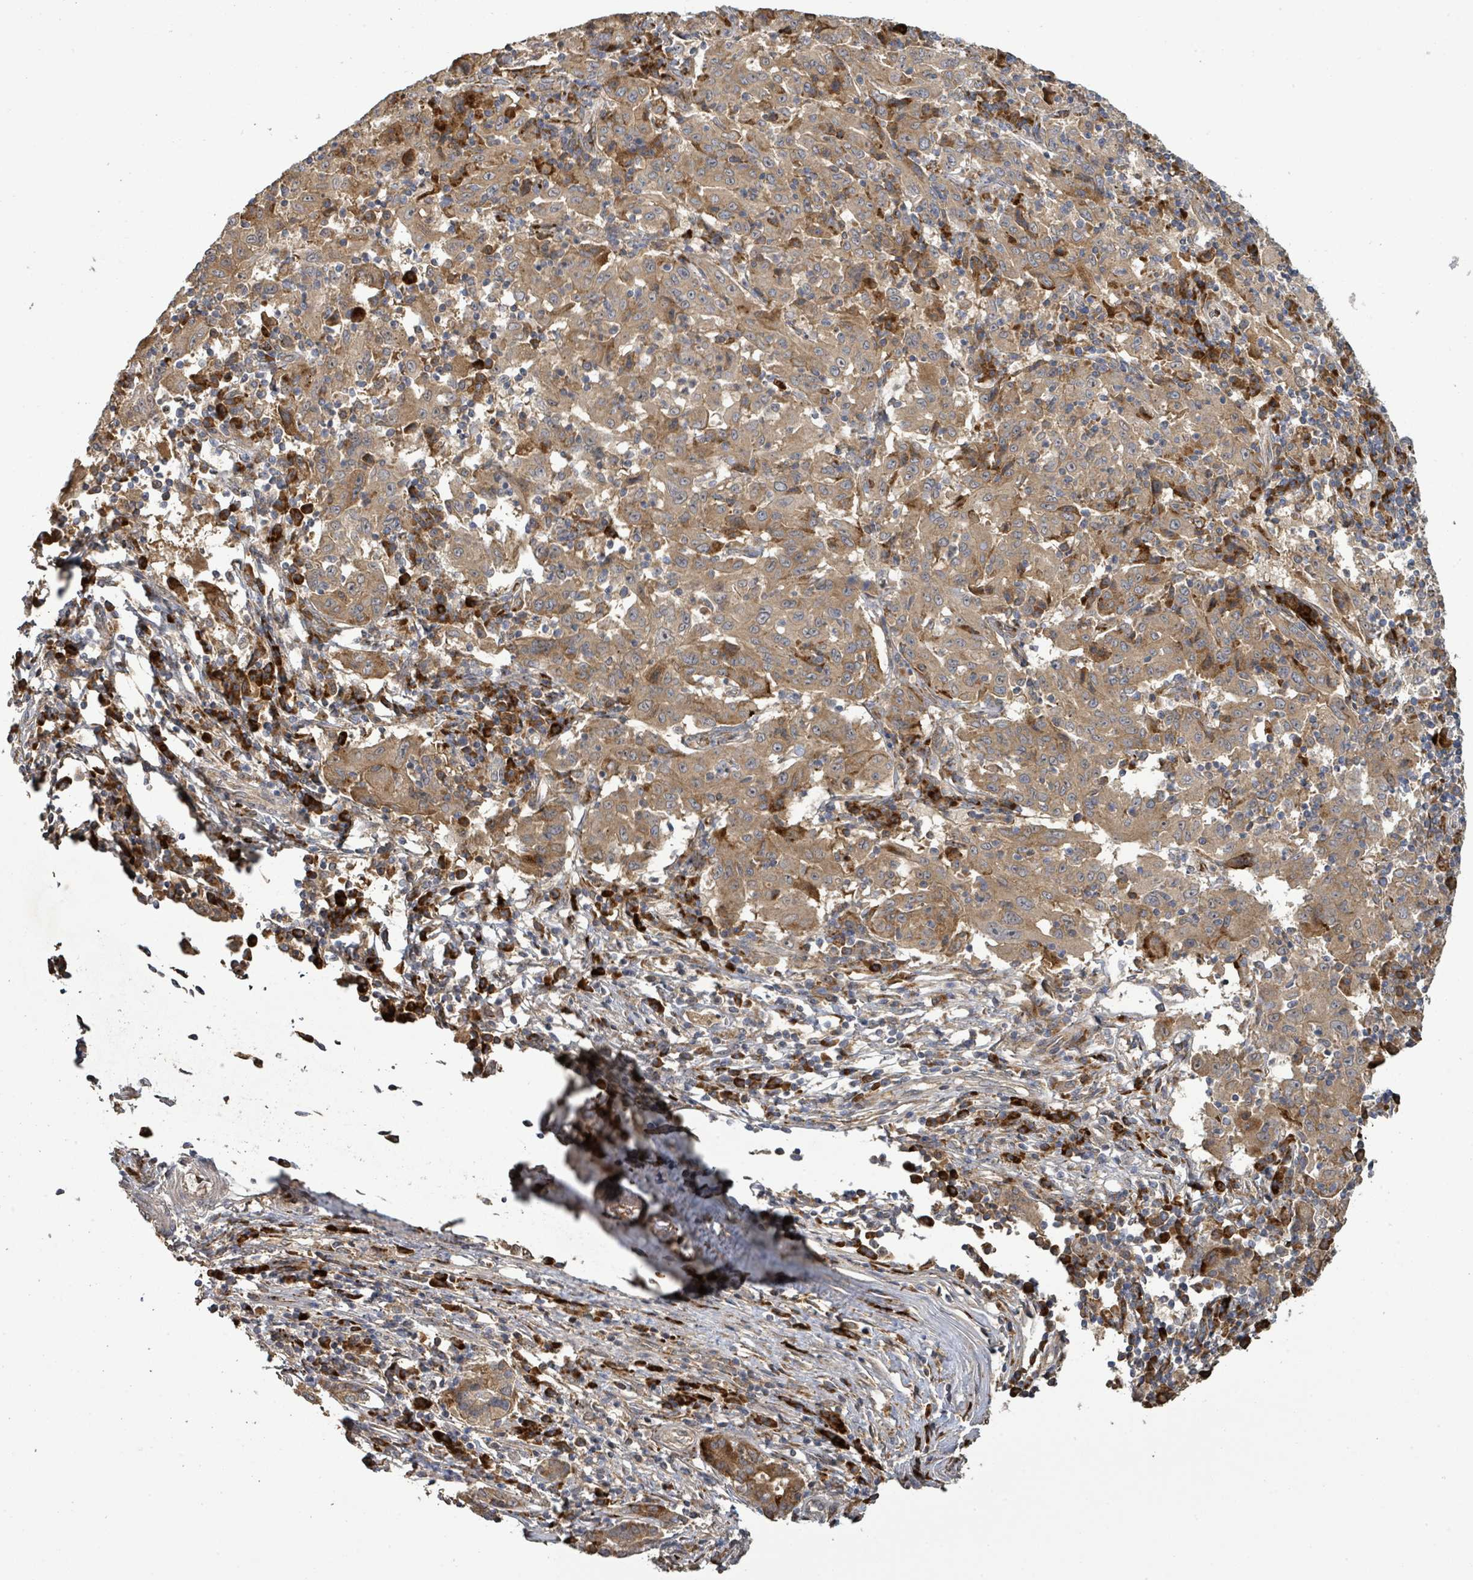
{"staining": {"intensity": "moderate", "quantity": ">75%", "location": "cytoplasmic/membranous"}, "tissue": "pancreatic cancer", "cell_type": "Tumor cells", "image_type": "cancer", "snomed": [{"axis": "morphology", "description": "Adenocarcinoma, NOS"}, {"axis": "topography", "description": "Pancreas"}], "caption": "A high-resolution photomicrograph shows immunohistochemistry (IHC) staining of pancreatic cancer, which shows moderate cytoplasmic/membranous staining in about >75% of tumor cells. The staining is performed using DAB brown chromogen to label protein expression. The nuclei are counter-stained blue using hematoxylin.", "gene": "STARD4", "patient": {"sex": "male", "age": 63}}